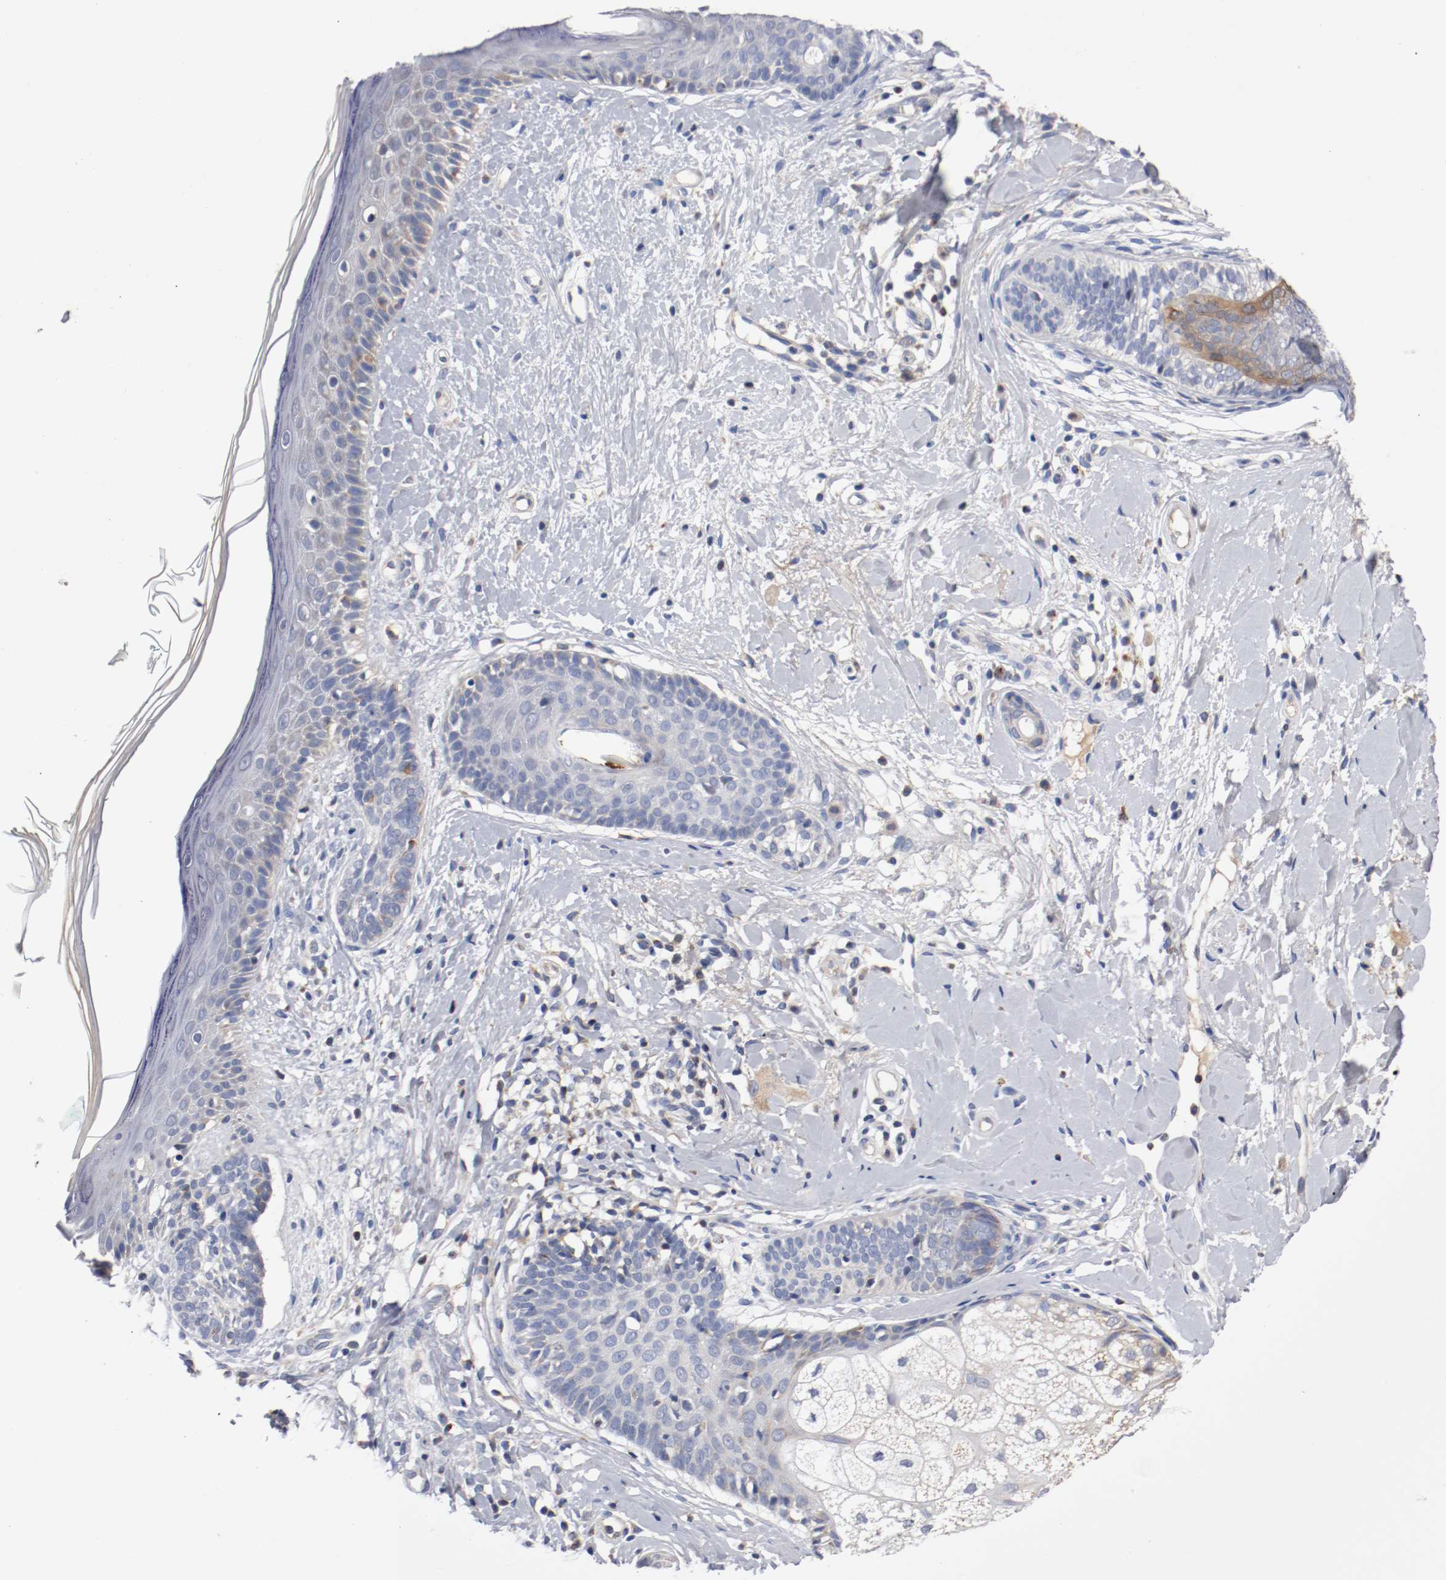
{"staining": {"intensity": "negative", "quantity": "none", "location": "none"}, "tissue": "skin cancer", "cell_type": "Tumor cells", "image_type": "cancer", "snomed": [{"axis": "morphology", "description": "Basal cell carcinoma"}, {"axis": "topography", "description": "Skin"}], "caption": "Skin cancer (basal cell carcinoma) was stained to show a protein in brown. There is no significant positivity in tumor cells. (Stains: DAB (3,3'-diaminobenzidine) immunohistochemistry (IHC) with hematoxylin counter stain, Microscopy: brightfield microscopy at high magnification).", "gene": "PCSK6", "patient": {"sex": "female", "age": 58}}